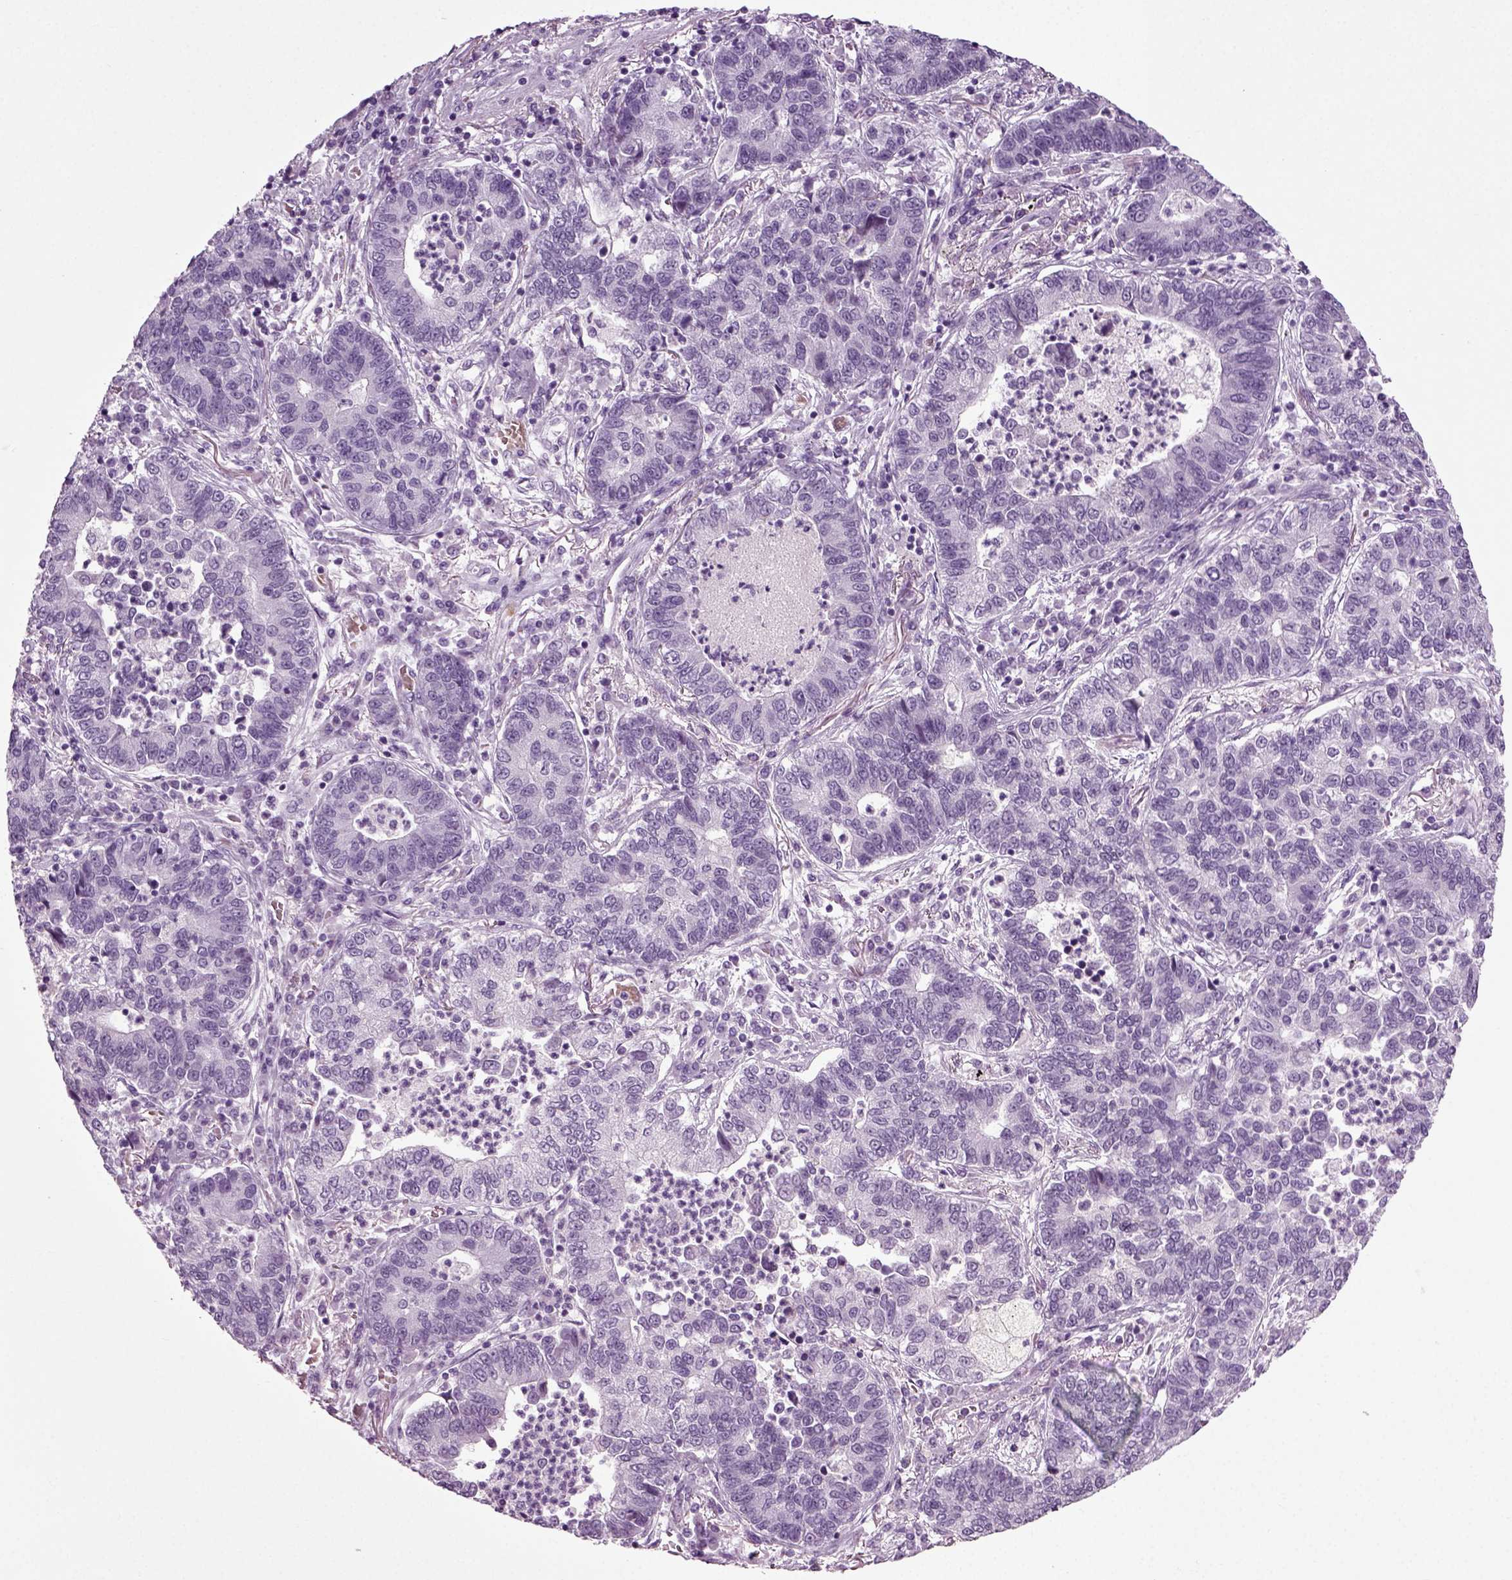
{"staining": {"intensity": "negative", "quantity": "none", "location": "none"}, "tissue": "lung cancer", "cell_type": "Tumor cells", "image_type": "cancer", "snomed": [{"axis": "morphology", "description": "Adenocarcinoma, NOS"}, {"axis": "topography", "description": "Lung"}], "caption": "This histopathology image is of lung adenocarcinoma stained with immunohistochemistry (IHC) to label a protein in brown with the nuclei are counter-stained blue. There is no staining in tumor cells.", "gene": "ZC2HC1C", "patient": {"sex": "female", "age": 57}}